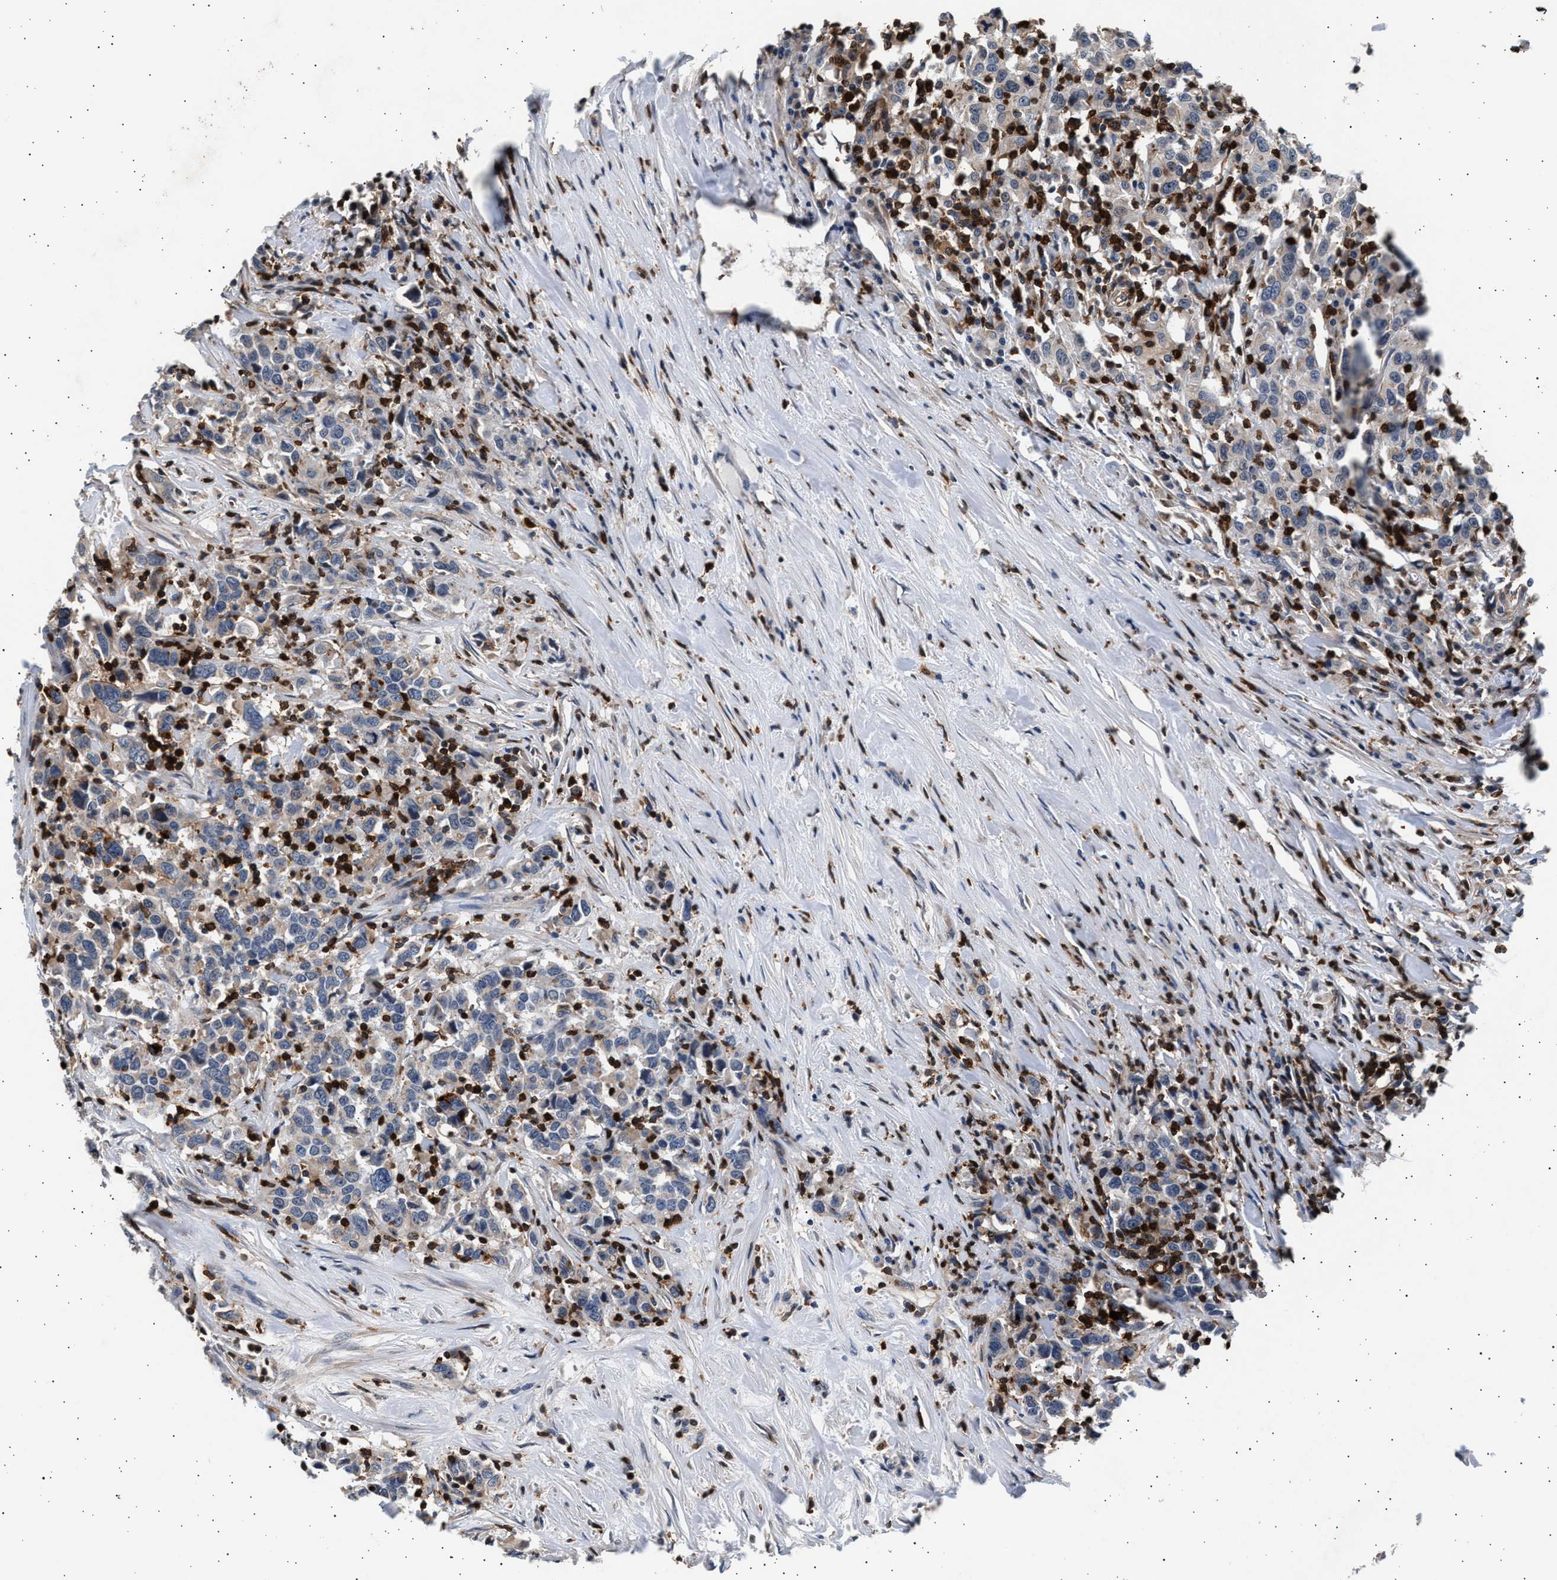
{"staining": {"intensity": "negative", "quantity": "none", "location": "none"}, "tissue": "urothelial cancer", "cell_type": "Tumor cells", "image_type": "cancer", "snomed": [{"axis": "morphology", "description": "Urothelial carcinoma, High grade"}, {"axis": "topography", "description": "Urinary bladder"}], "caption": "Tumor cells show no significant protein staining in urothelial cancer.", "gene": "GRAP2", "patient": {"sex": "male", "age": 61}}